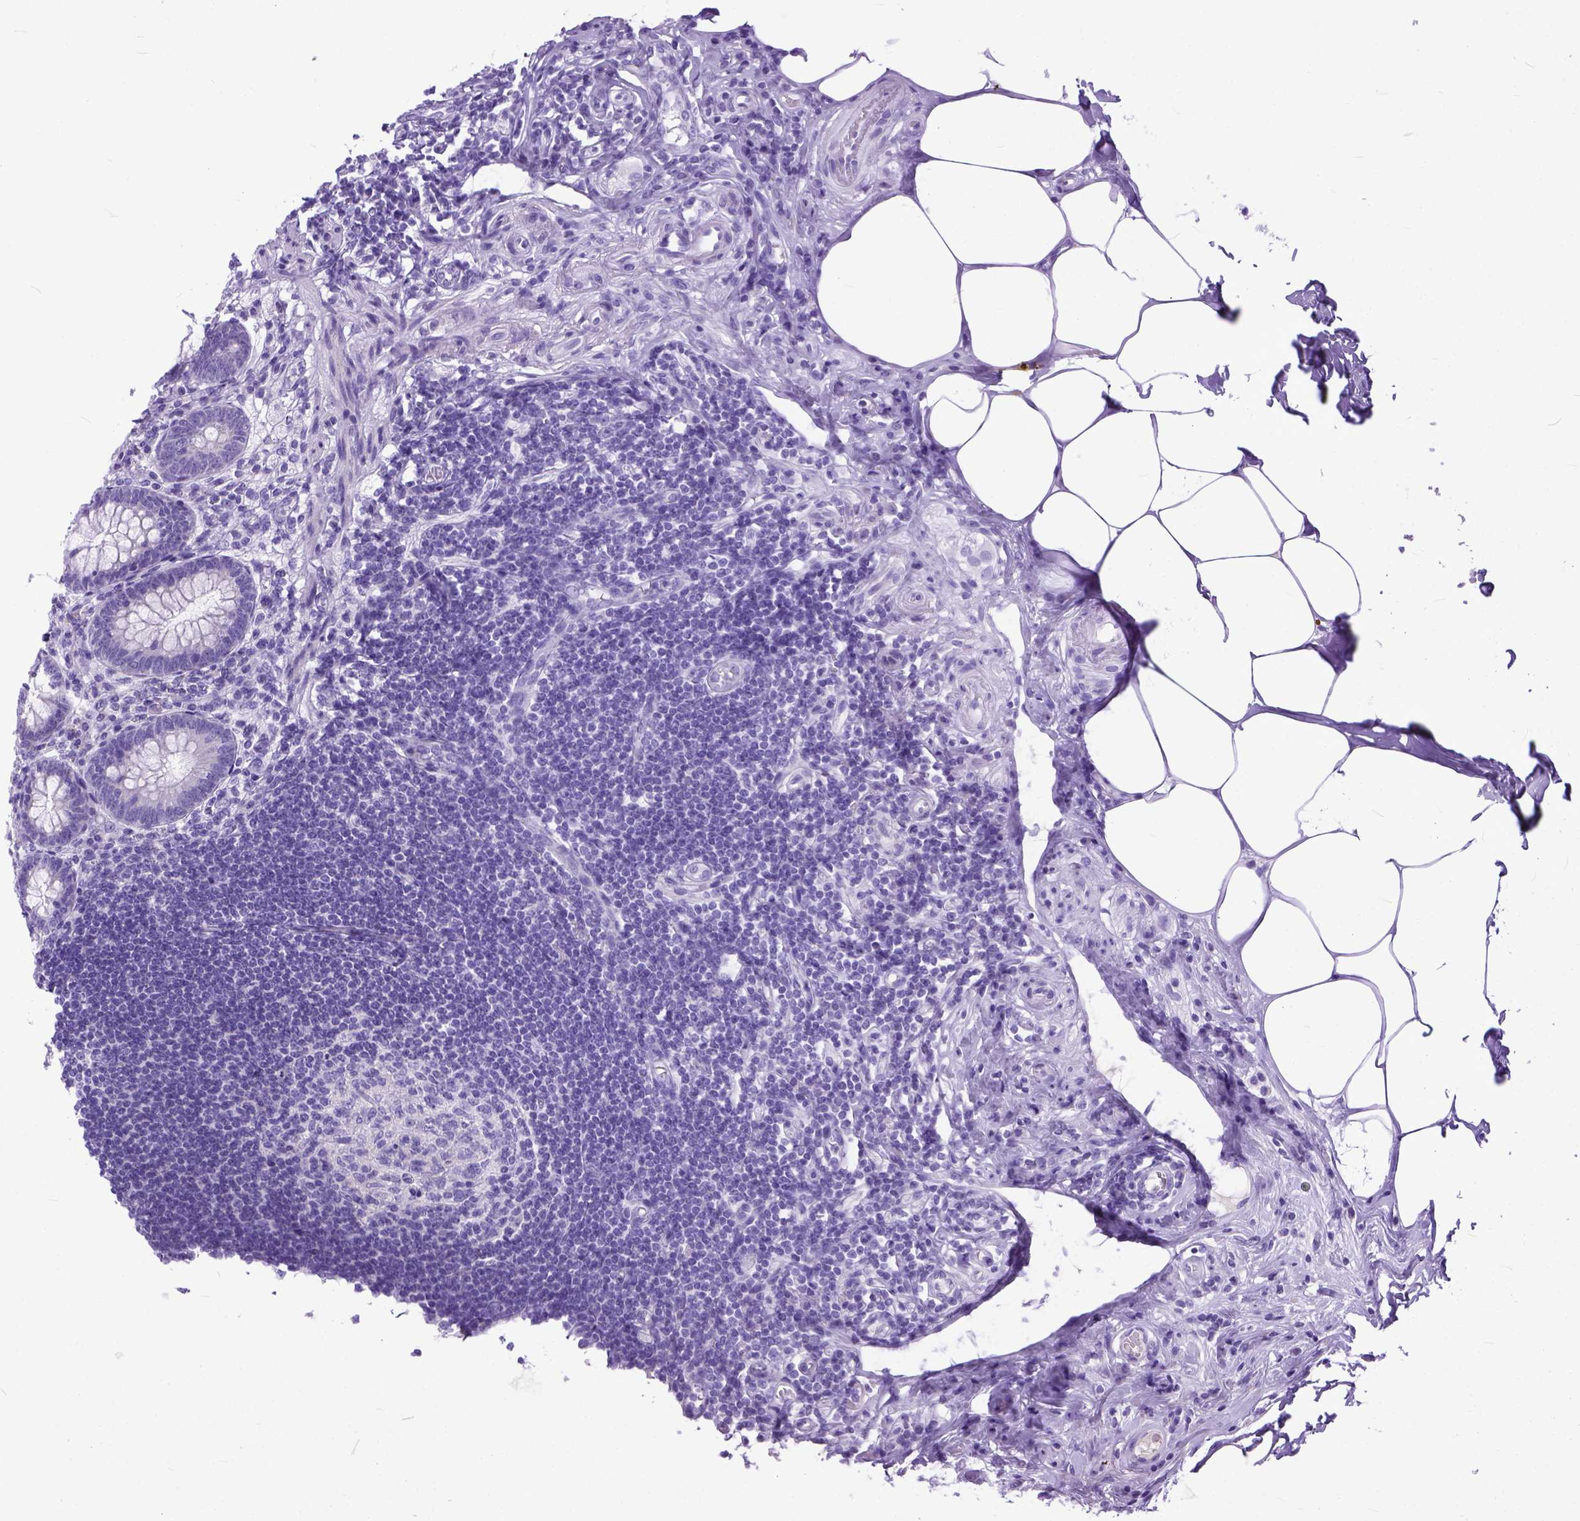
{"staining": {"intensity": "weak", "quantity": "<25%", "location": "cytoplasmic/membranous"}, "tissue": "appendix", "cell_type": "Glandular cells", "image_type": "normal", "snomed": [{"axis": "morphology", "description": "Normal tissue, NOS"}, {"axis": "topography", "description": "Appendix"}], "caption": "Immunohistochemistry of normal human appendix displays no staining in glandular cells. (Stains: DAB immunohistochemistry (IHC) with hematoxylin counter stain, Microscopy: brightfield microscopy at high magnification).", "gene": "PLK5", "patient": {"sex": "female", "age": 57}}